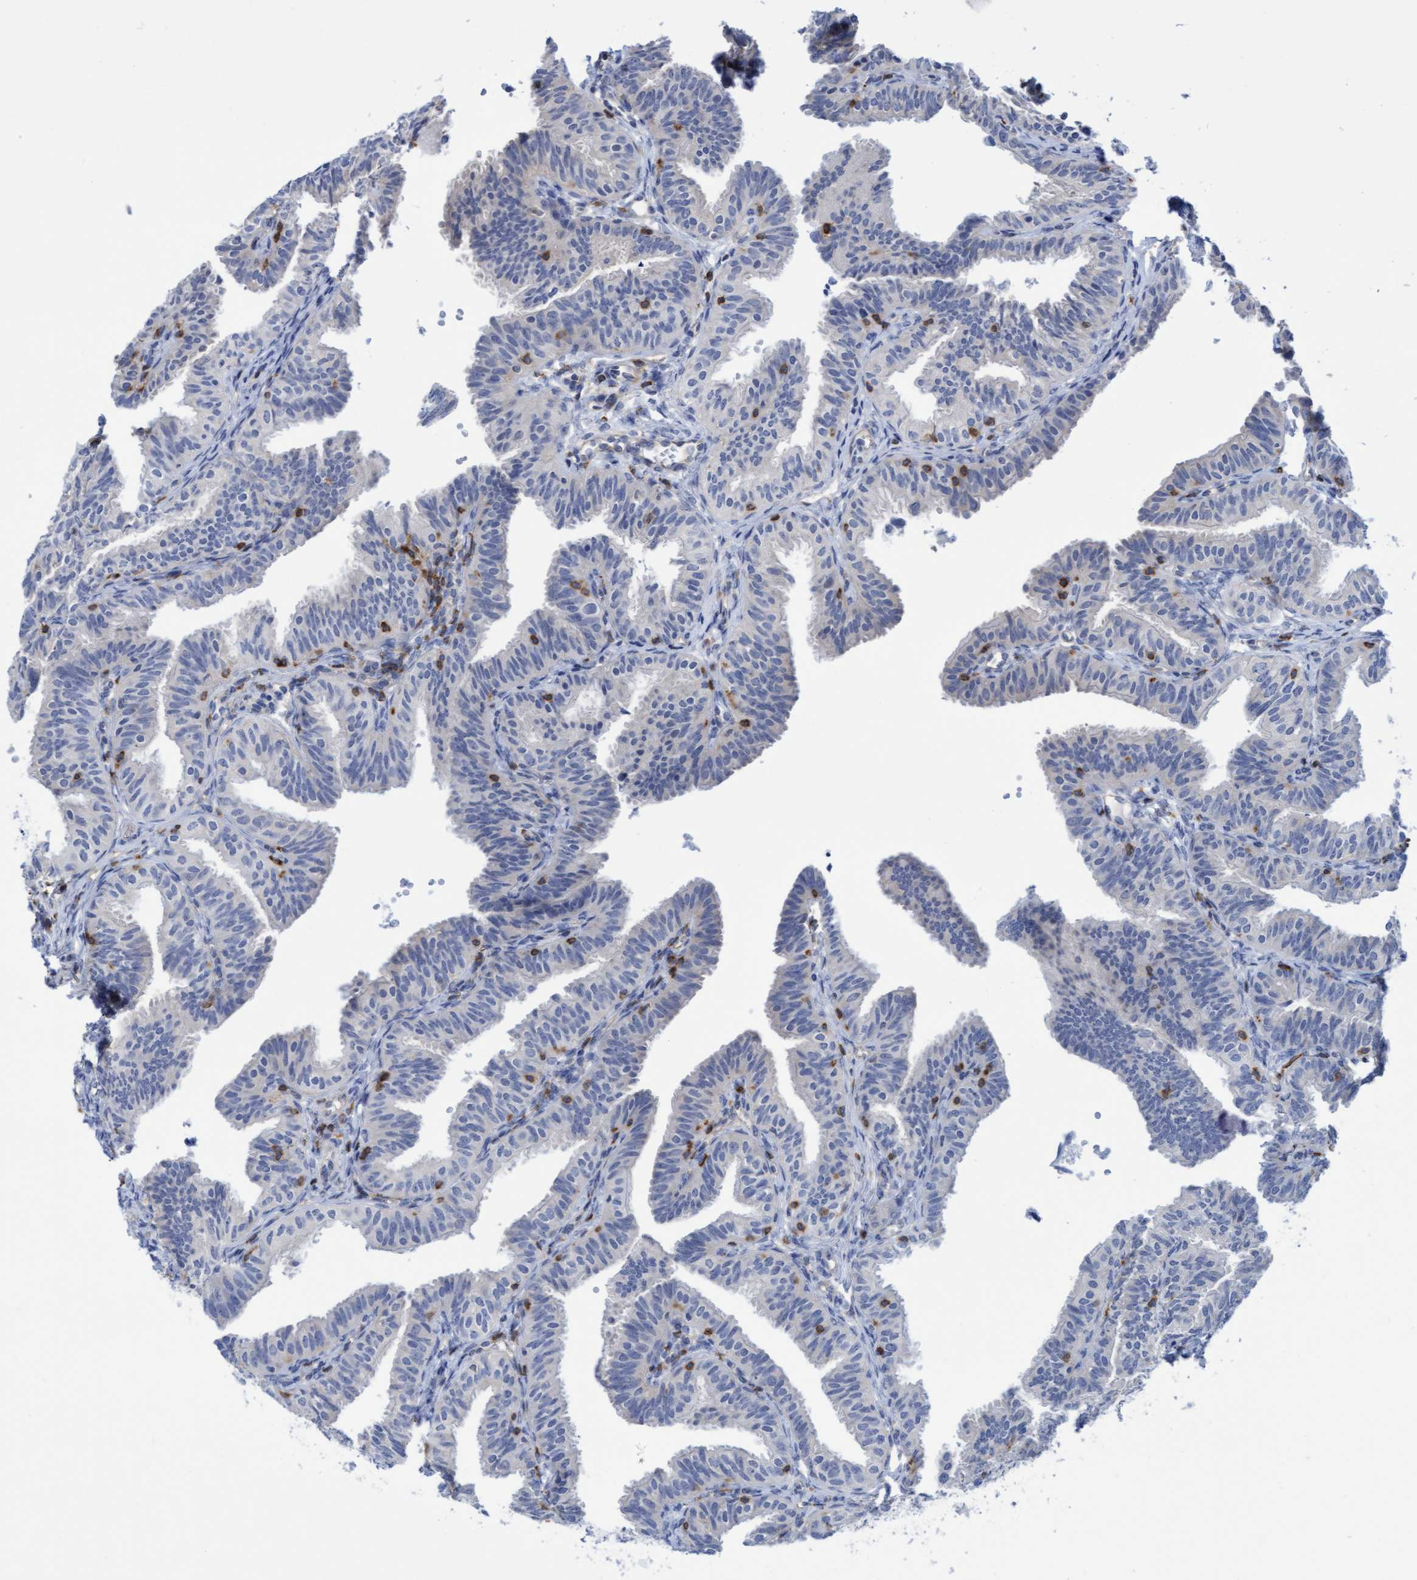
{"staining": {"intensity": "weak", "quantity": "<25%", "location": "cytoplasmic/membranous"}, "tissue": "fallopian tube", "cell_type": "Glandular cells", "image_type": "normal", "snomed": [{"axis": "morphology", "description": "Normal tissue, NOS"}, {"axis": "topography", "description": "Fallopian tube"}], "caption": "The image displays no staining of glandular cells in unremarkable fallopian tube. The staining was performed using DAB (3,3'-diaminobenzidine) to visualize the protein expression in brown, while the nuclei were stained in blue with hematoxylin (Magnification: 20x).", "gene": "FNBP1", "patient": {"sex": "female", "age": 35}}